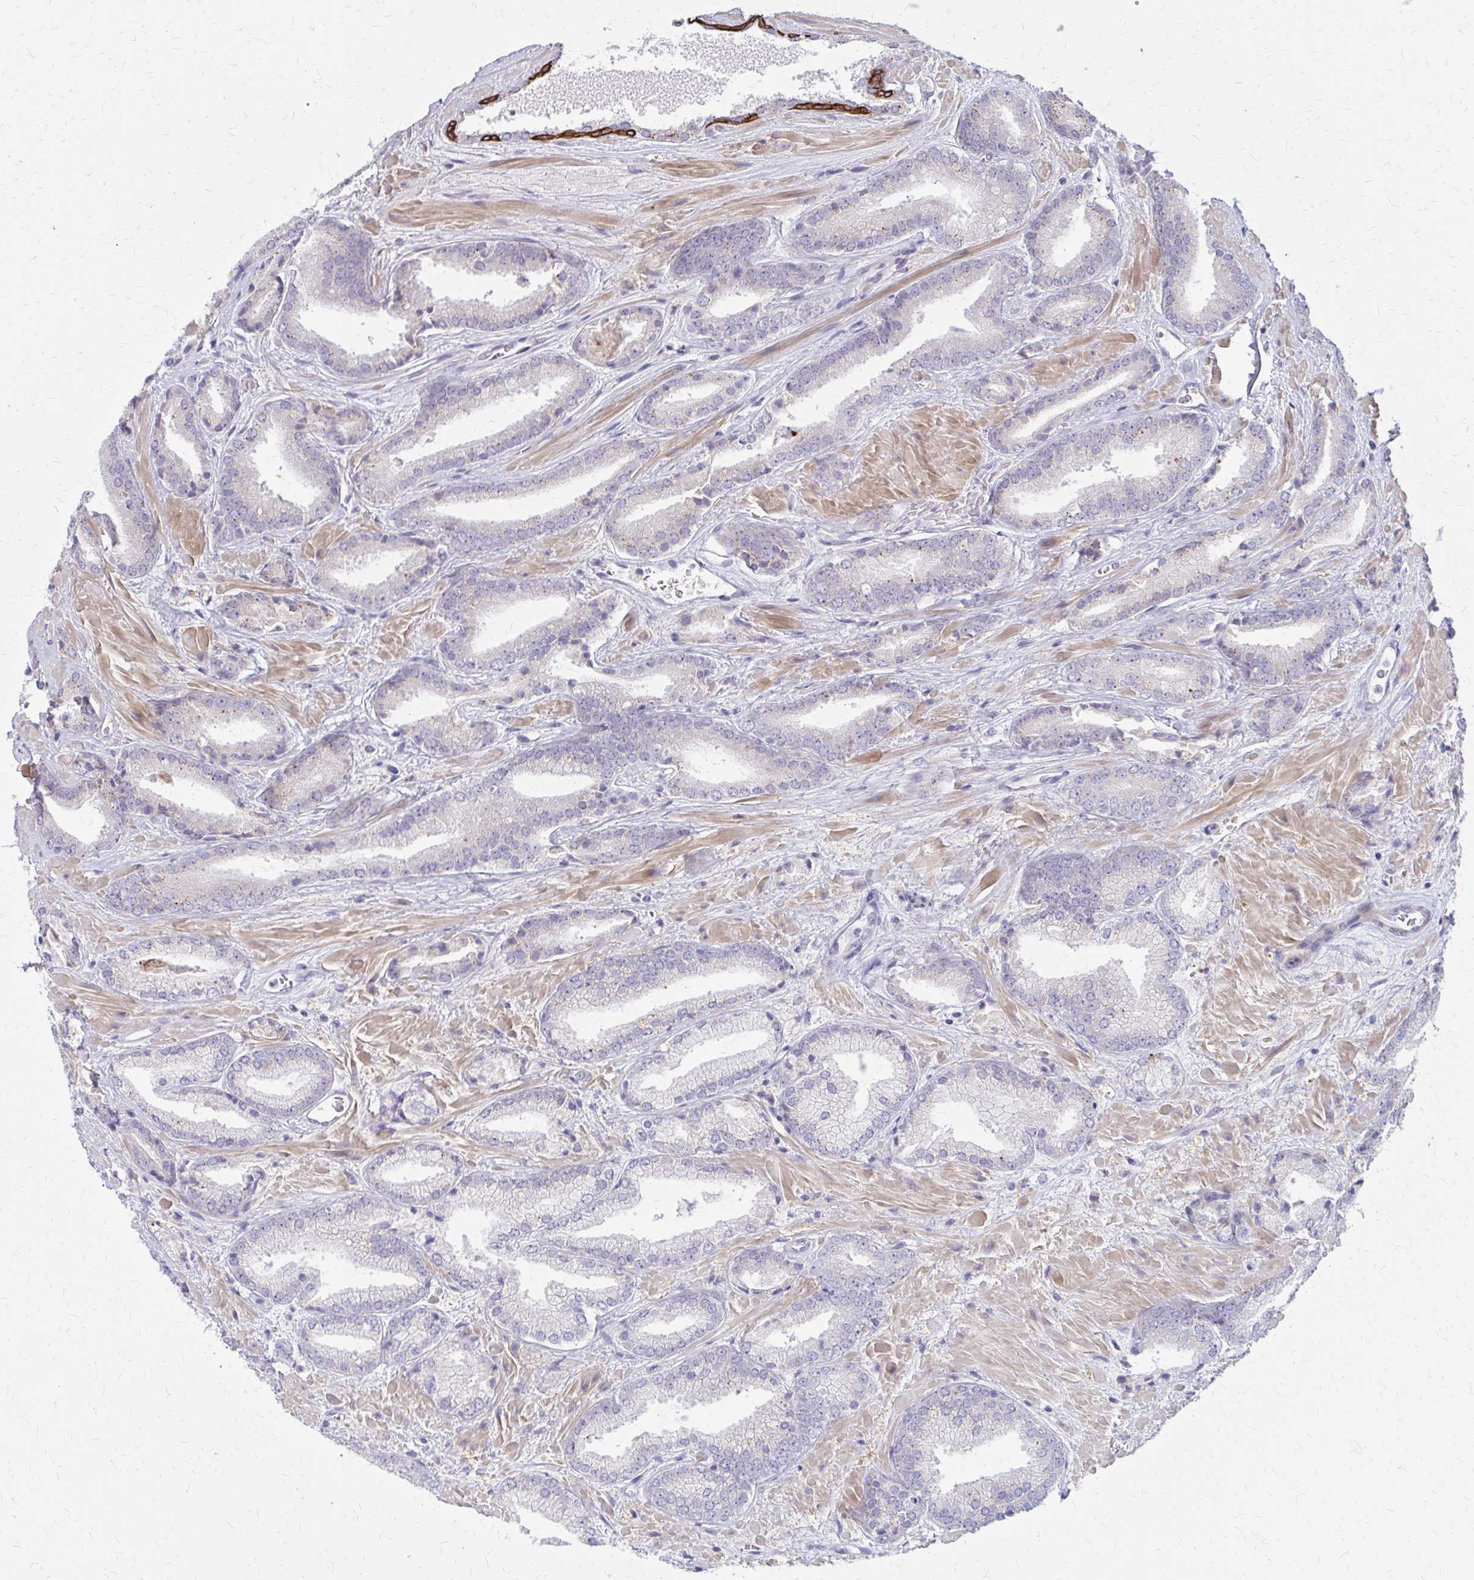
{"staining": {"intensity": "negative", "quantity": "none", "location": "none"}, "tissue": "prostate cancer", "cell_type": "Tumor cells", "image_type": "cancer", "snomed": [{"axis": "morphology", "description": "Adenocarcinoma, High grade"}, {"axis": "topography", "description": "Prostate"}], "caption": "Tumor cells show no significant expression in prostate high-grade adenocarcinoma.", "gene": "GLYATL2", "patient": {"sex": "male", "age": 56}}